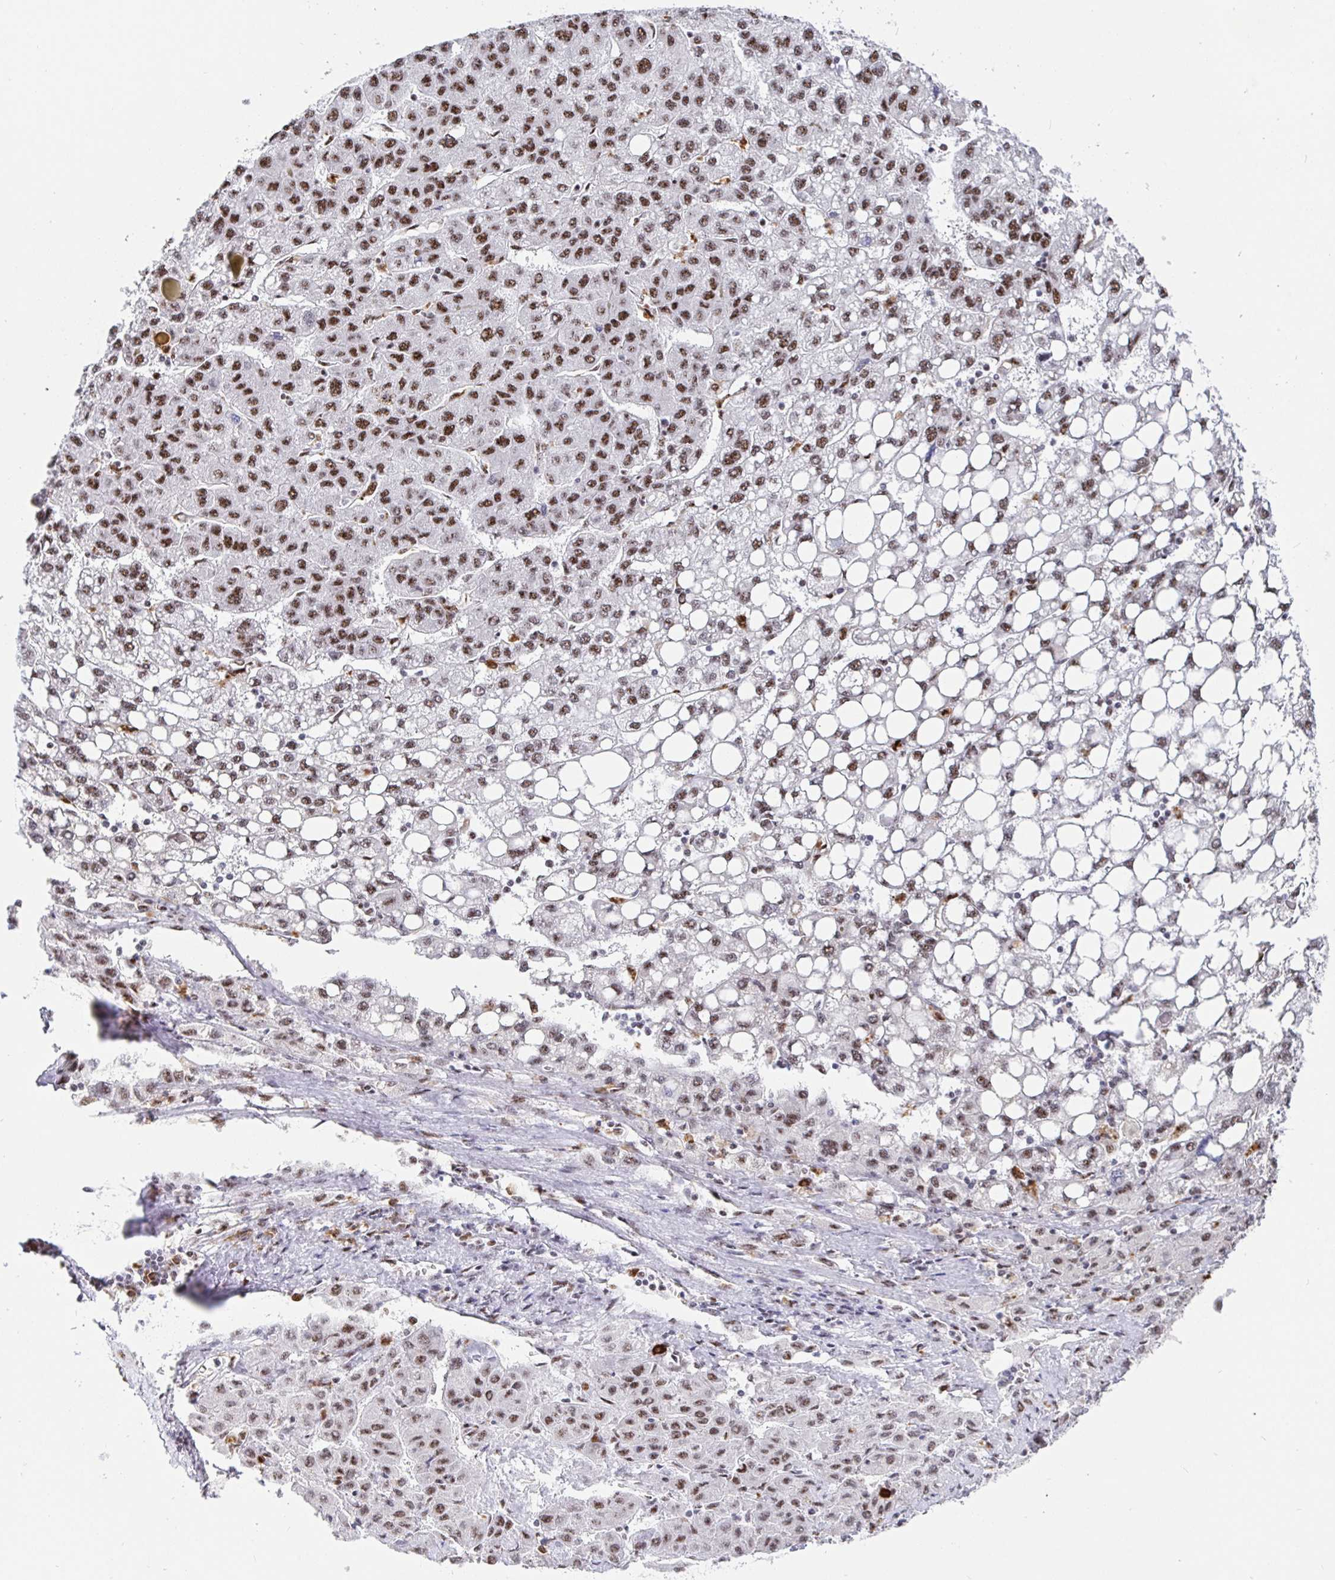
{"staining": {"intensity": "moderate", "quantity": ">75%", "location": "nuclear"}, "tissue": "liver cancer", "cell_type": "Tumor cells", "image_type": "cancer", "snomed": [{"axis": "morphology", "description": "Carcinoma, Hepatocellular, NOS"}, {"axis": "topography", "description": "Liver"}], "caption": "Human liver cancer stained with a brown dye reveals moderate nuclear positive positivity in about >75% of tumor cells.", "gene": "SETD5", "patient": {"sex": "female", "age": 82}}